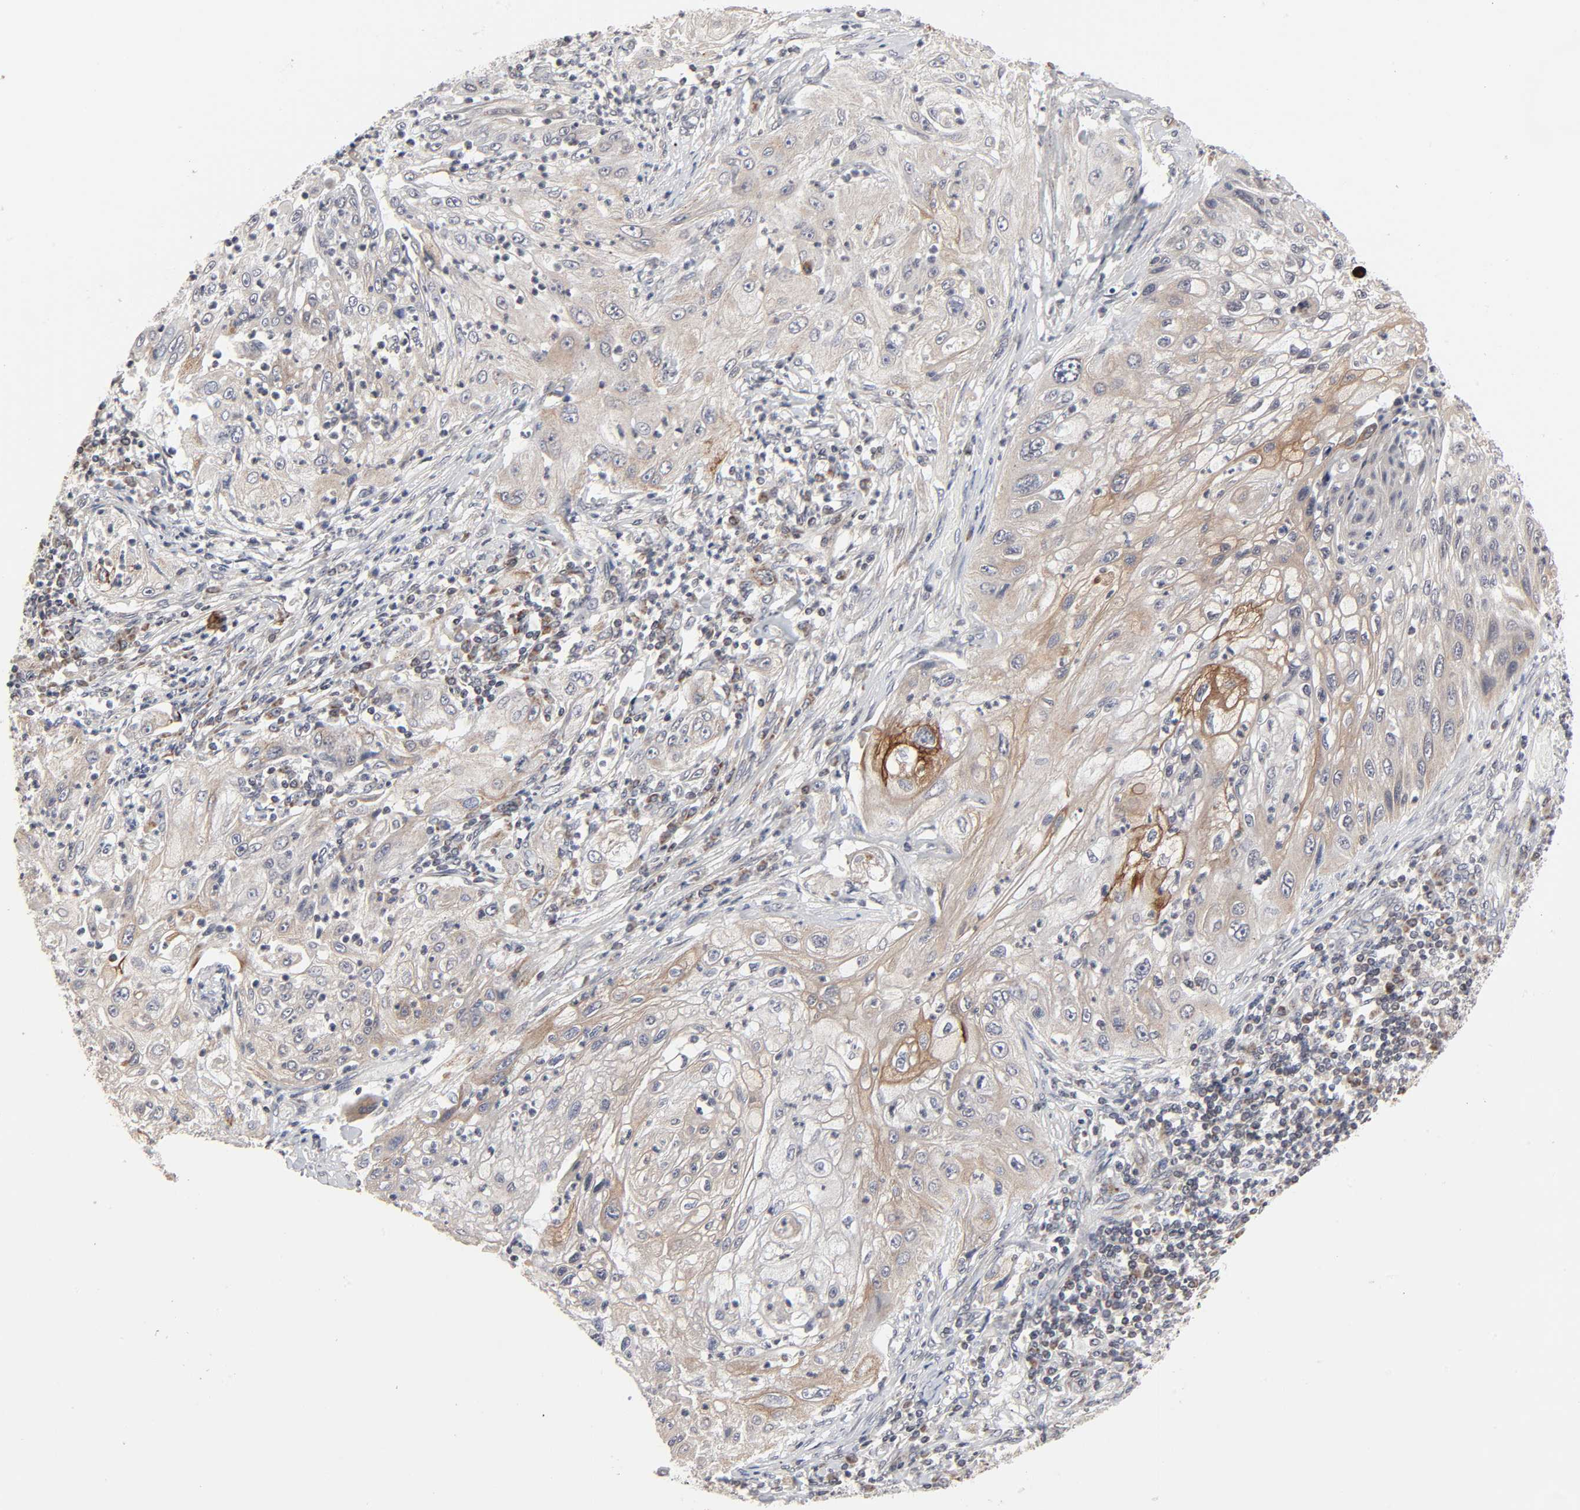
{"staining": {"intensity": "strong", "quantity": "25%-75%", "location": "cytoplasmic/membranous"}, "tissue": "lung cancer", "cell_type": "Tumor cells", "image_type": "cancer", "snomed": [{"axis": "morphology", "description": "Inflammation, NOS"}, {"axis": "morphology", "description": "Squamous cell carcinoma, NOS"}, {"axis": "topography", "description": "Lymph node"}, {"axis": "topography", "description": "Soft tissue"}, {"axis": "topography", "description": "Lung"}], "caption": "A brown stain shows strong cytoplasmic/membranous expression of a protein in squamous cell carcinoma (lung) tumor cells.", "gene": "AUH", "patient": {"sex": "male", "age": 66}}